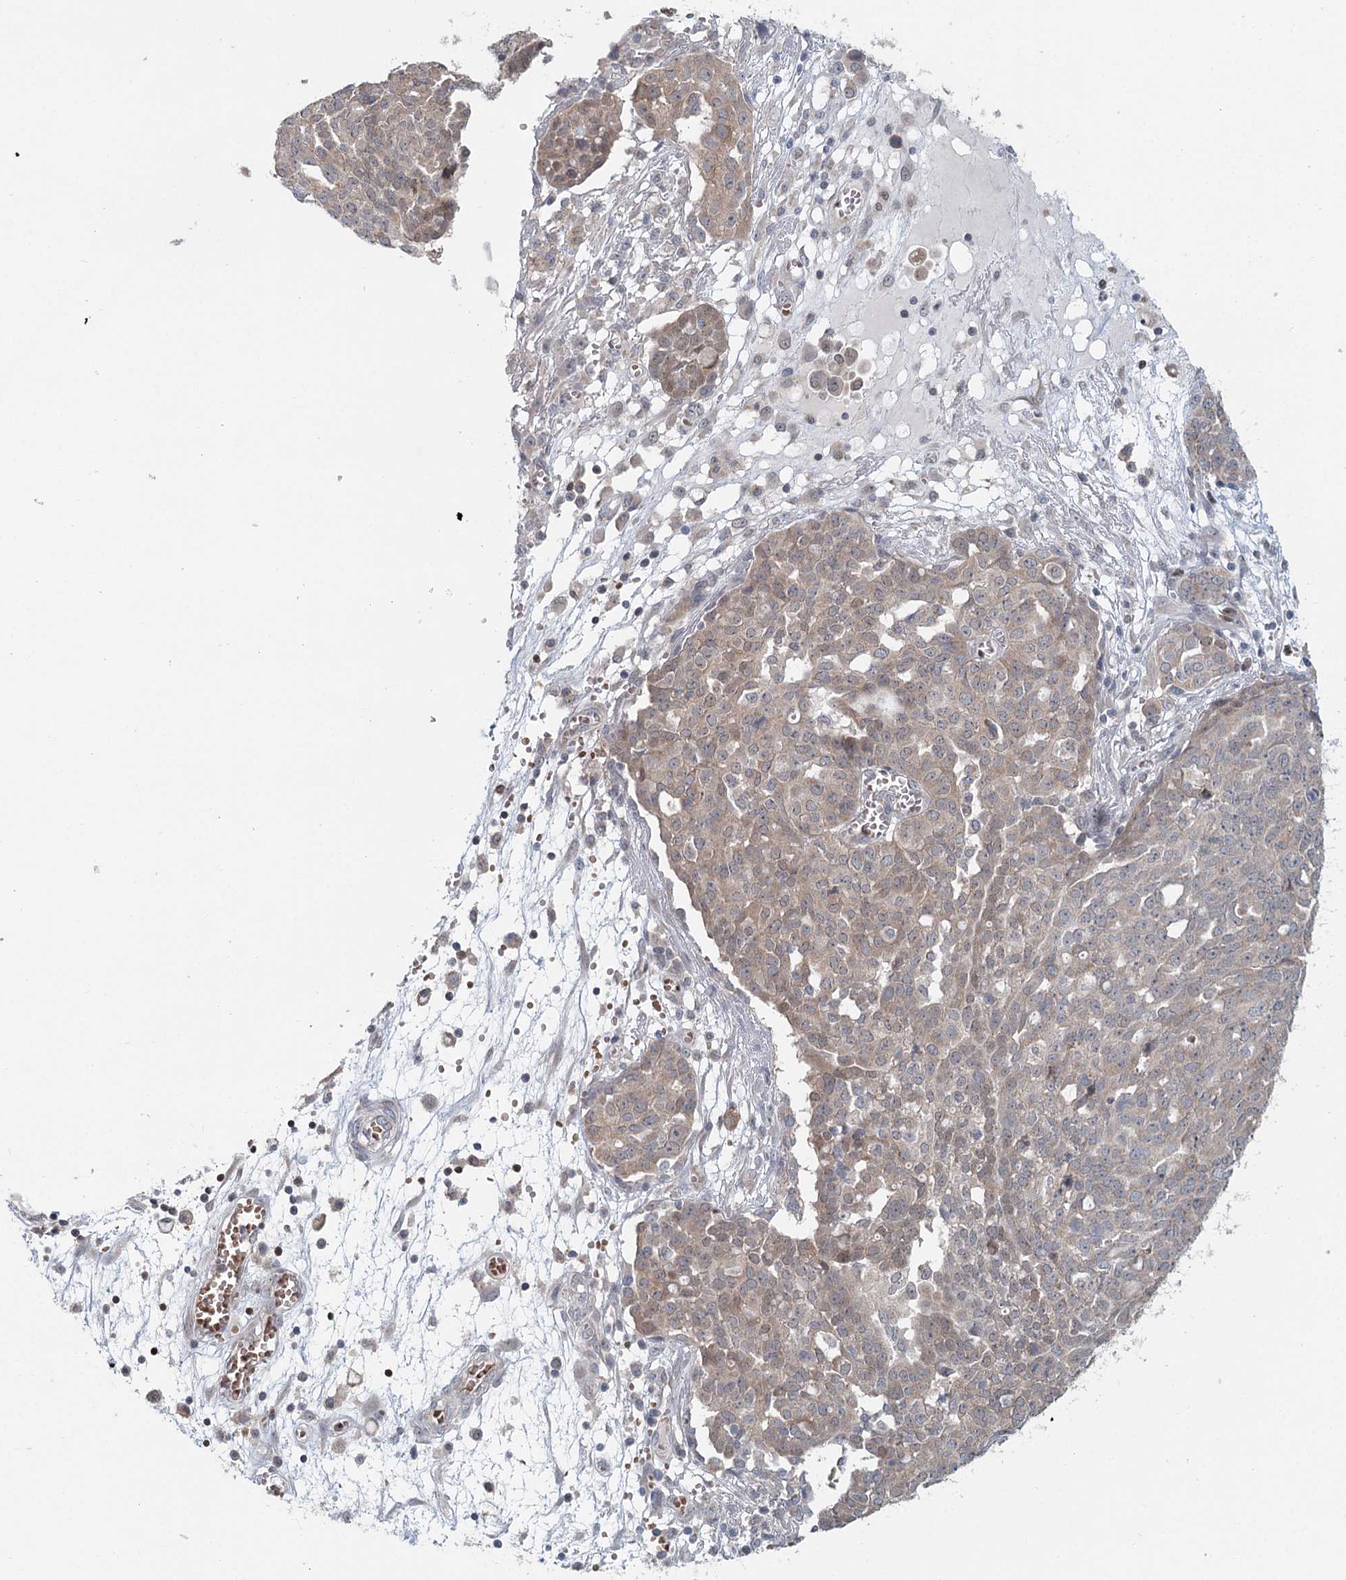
{"staining": {"intensity": "weak", "quantity": ">75%", "location": "cytoplasmic/membranous"}, "tissue": "ovarian cancer", "cell_type": "Tumor cells", "image_type": "cancer", "snomed": [{"axis": "morphology", "description": "Cystadenocarcinoma, serous, NOS"}, {"axis": "topography", "description": "Soft tissue"}, {"axis": "topography", "description": "Ovary"}], "caption": "Immunohistochemical staining of ovarian cancer (serous cystadenocarcinoma) demonstrates low levels of weak cytoplasmic/membranous expression in approximately >75% of tumor cells.", "gene": "ADK", "patient": {"sex": "female", "age": 57}}